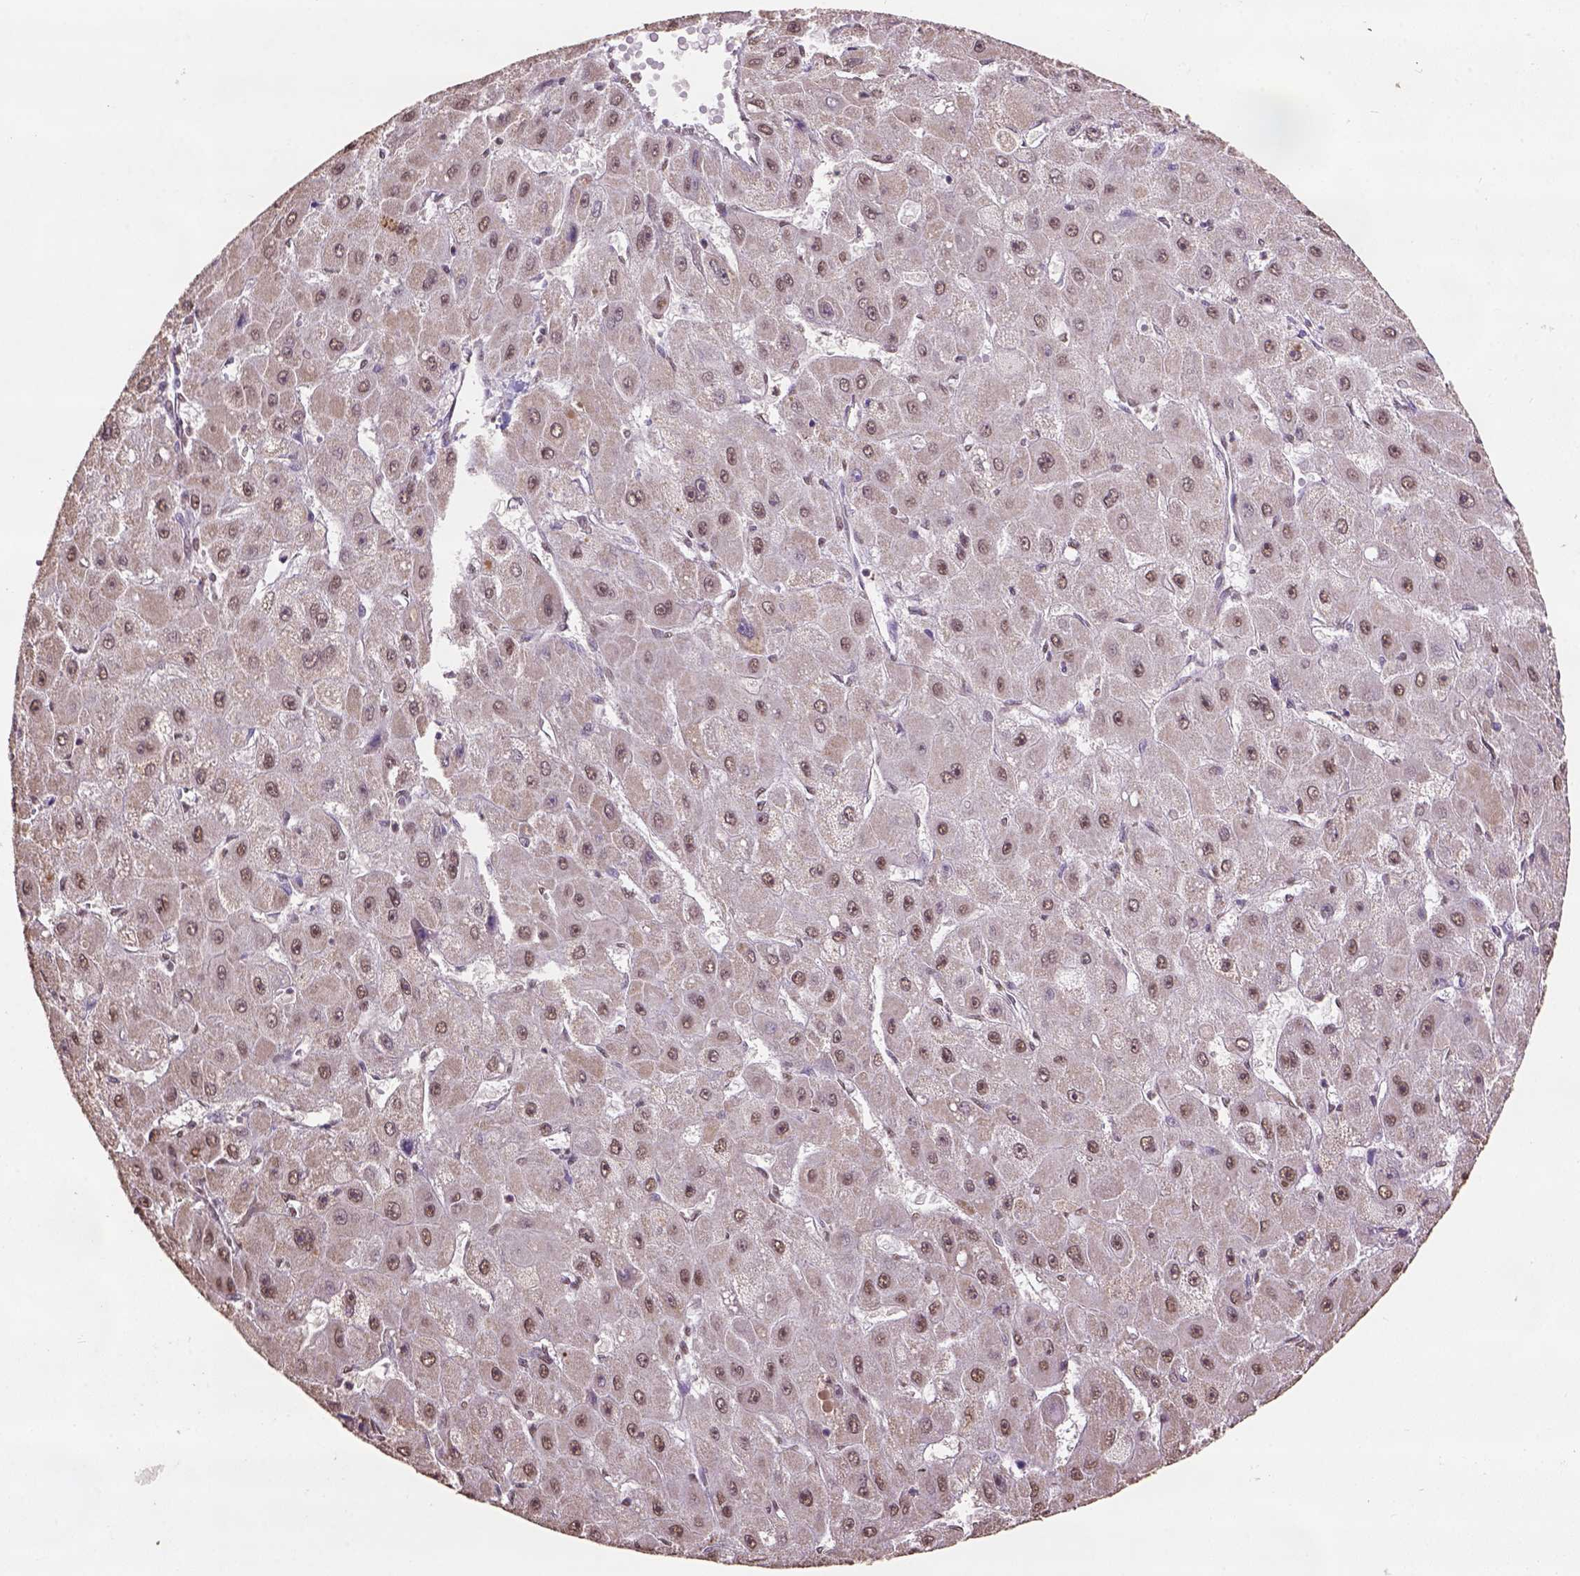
{"staining": {"intensity": "moderate", "quantity": "<25%", "location": "nuclear"}, "tissue": "liver cancer", "cell_type": "Tumor cells", "image_type": "cancer", "snomed": [{"axis": "morphology", "description": "Carcinoma, Hepatocellular, NOS"}, {"axis": "topography", "description": "Liver"}], "caption": "Immunohistochemistry (DAB (3,3'-diaminobenzidine)) staining of hepatocellular carcinoma (liver) reveals moderate nuclear protein positivity in about <25% of tumor cells. The protein is shown in brown color, while the nuclei are stained blue.", "gene": "CSTF2T", "patient": {"sex": "female", "age": 25}}